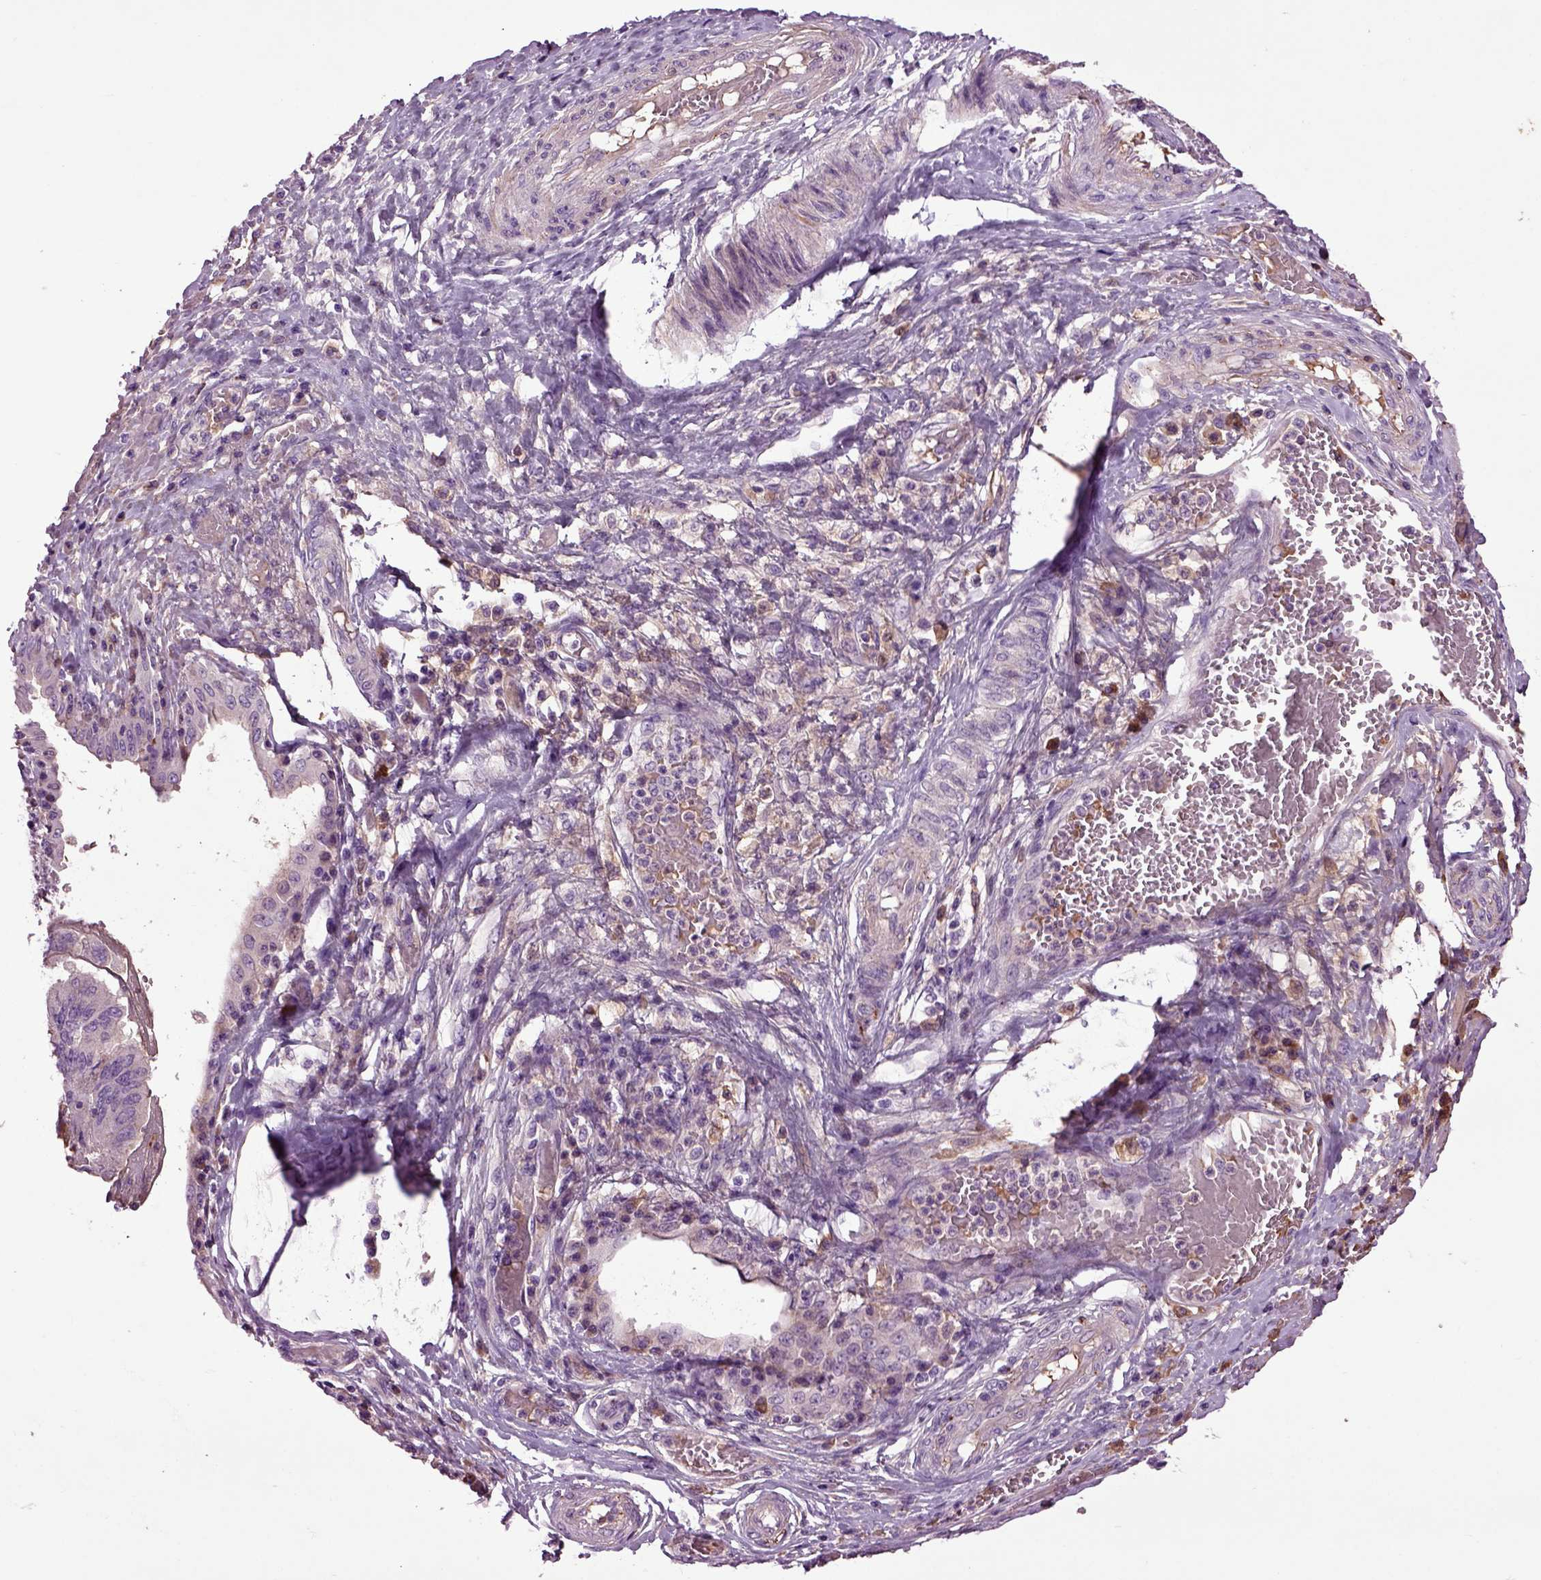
{"staining": {"intensity": "negative", "quantity": "none", "location": "none"}, "tissue": "ovarian cancer", "cell_type": "Tumor cells", "image_type": "cancer", "snomed": [{"axis": "morphology", "description": "Cystadenocarcinoma, serous, NOS"}, {"axis": "topography", "description": "Ovary"}], "caption": "High magnification brightfield microscopy of ovarian cancer stained with DAB (brown) and counterstained with hematoxylin (blue): tumor cells show no significant expression.", "gene": "SPON1", "patient": {"sex": "female", "age": 79}}